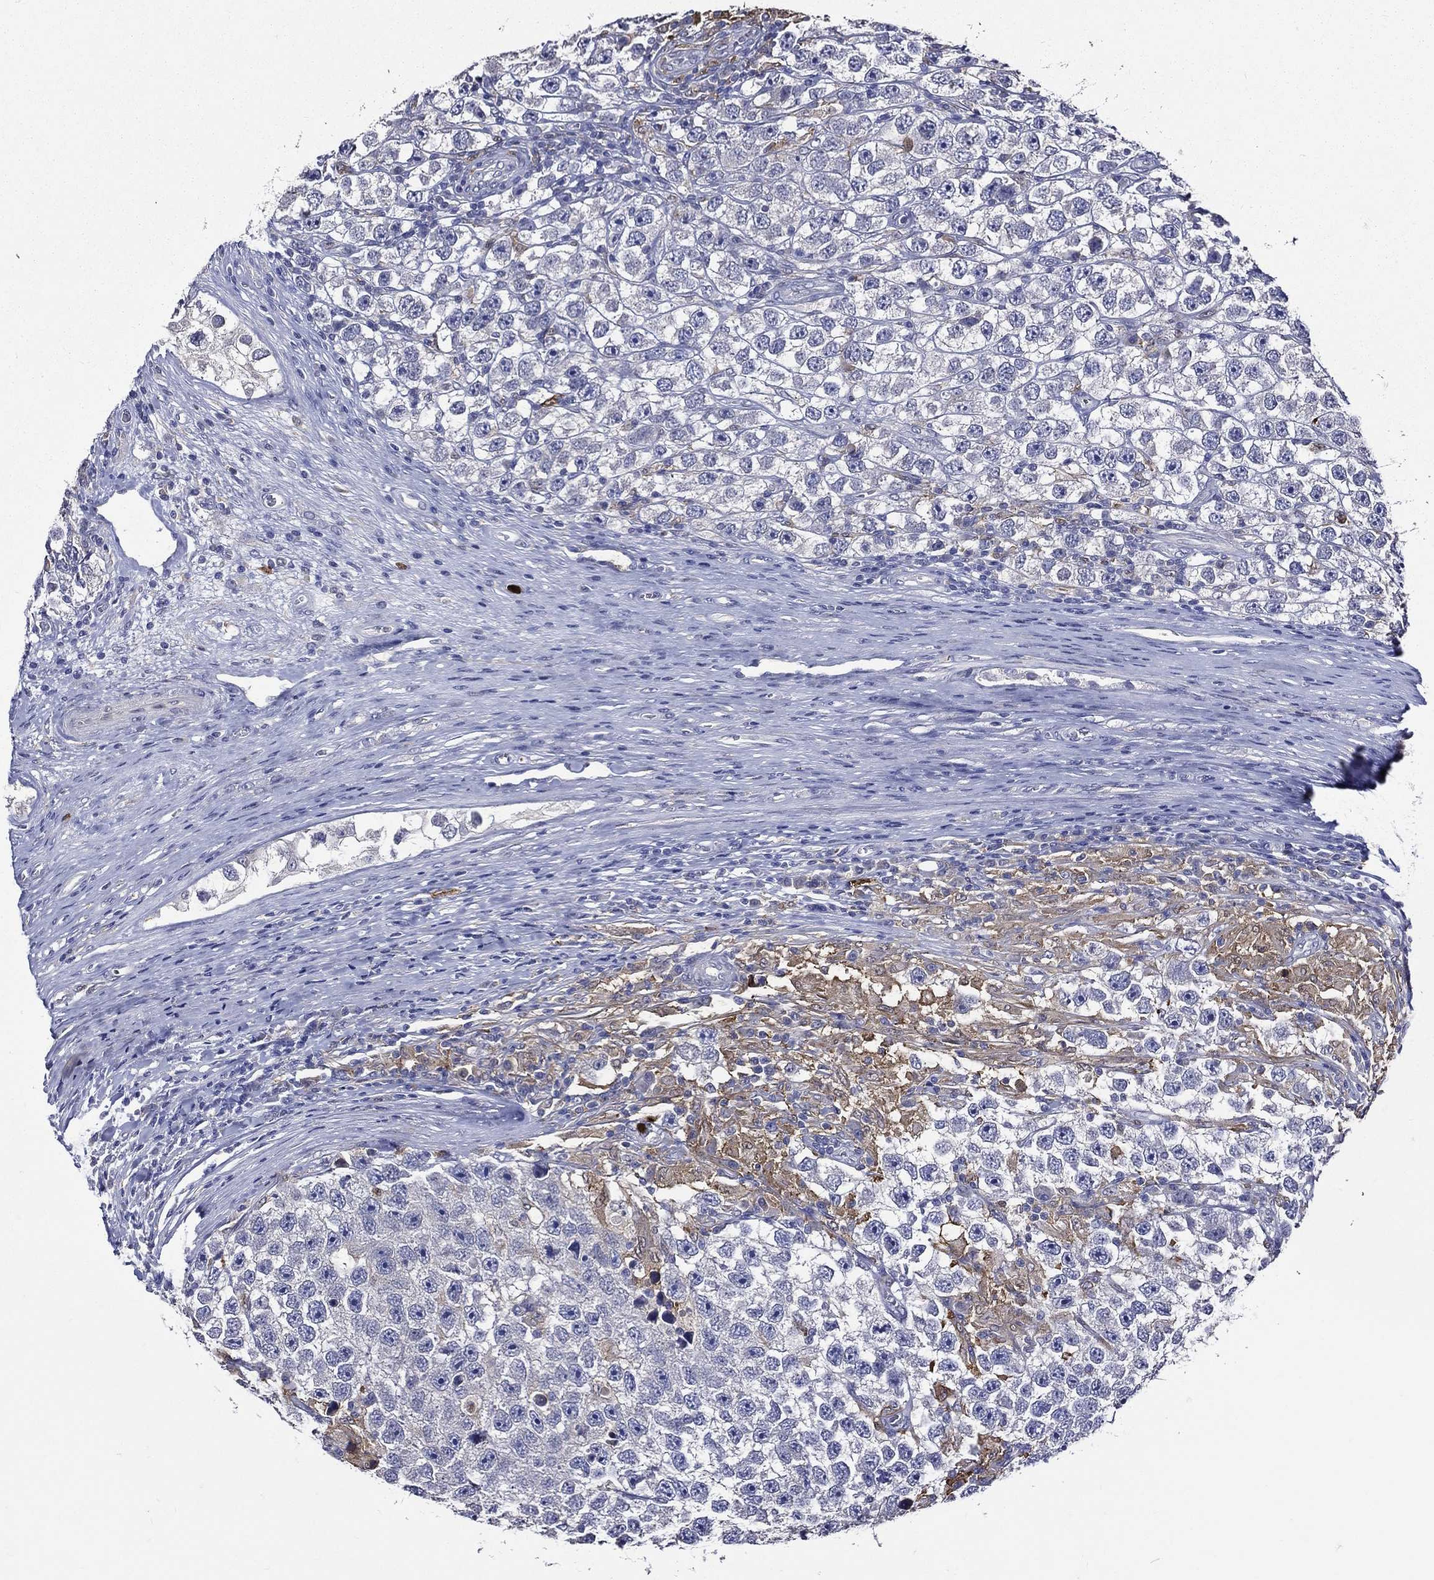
{"staining": {"intensity": "negative", "quantity": "none", "location": "none"}, "tissue": "testis cancer", "cell_type": "Tumor cells", "image_type": "cancer", "snomed": [{"axis": "morphology", "description": "Seminoma, NOS"}, {"axis": "topography", "description": "Testis"}], "caption": "Tumor cells show no significant expression in testis seminoma. (DAB (3,3'-diaminobenzidine) immunohistochemistry with hematoxylin counter stain).", "gene": "GPR171", "patient": {"sex": "male", "age": 26}}